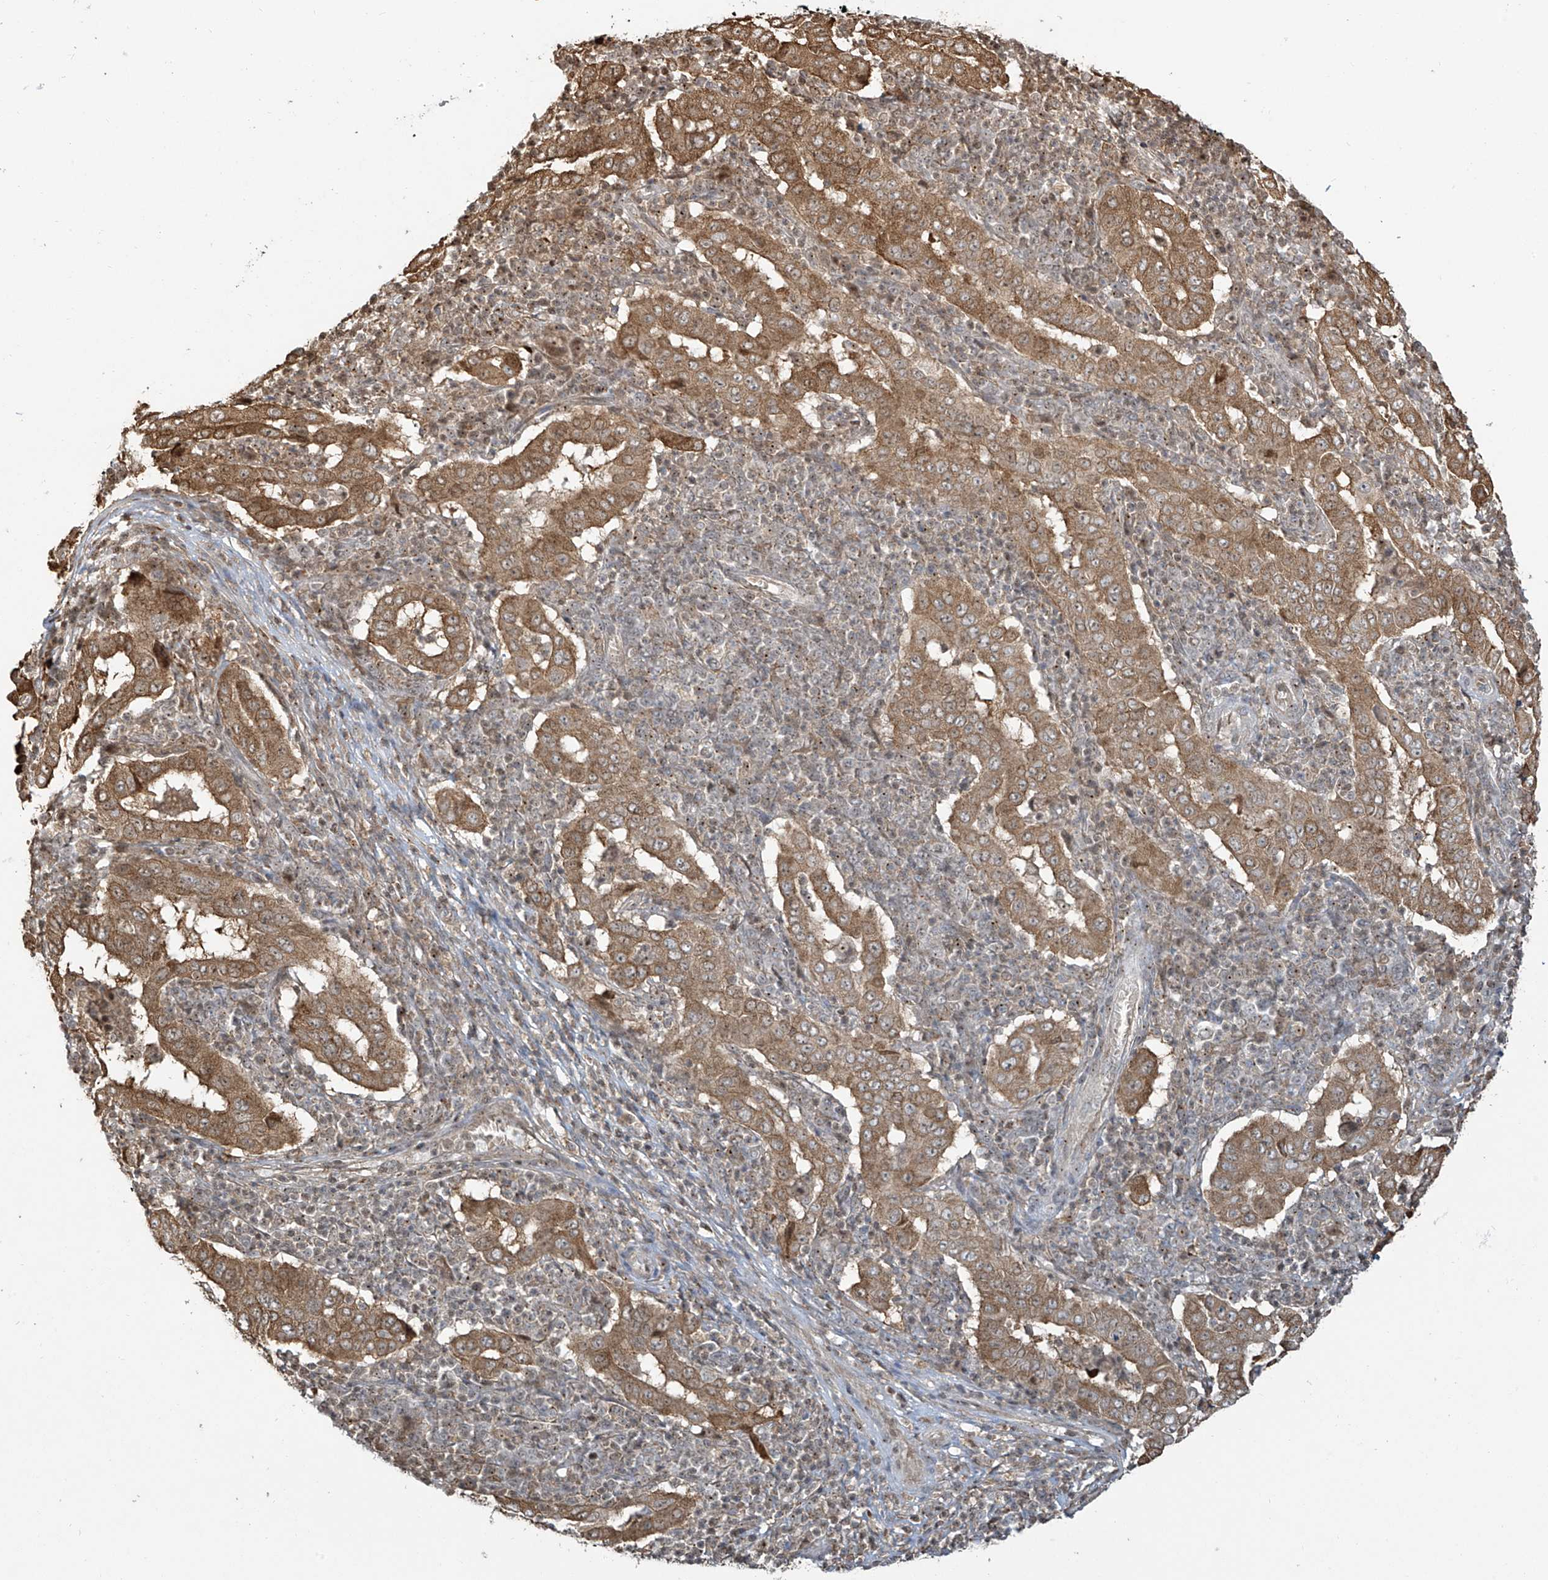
{"staining": {"intensity": "moderate", "quantity": ">75%", "location": "cytoplasmic/membranous"}, "tissue": "pancreatic cancer", "cell_type": "Tumor cells", "image_type": "cancer", "snomed": [{"axis": "morphology", "description": "Adenocarcinoma, NOS"}, {"axis": "topography", "description": "Pancreas"}], "caption": "Protein analysis of pancreatic cancer tissue reveals moderate cytoplasmic/membranous staining in approximately >75% of tumor cells.", "gene": "VMP1", "patient": {"sex": "male", "age": 63}}